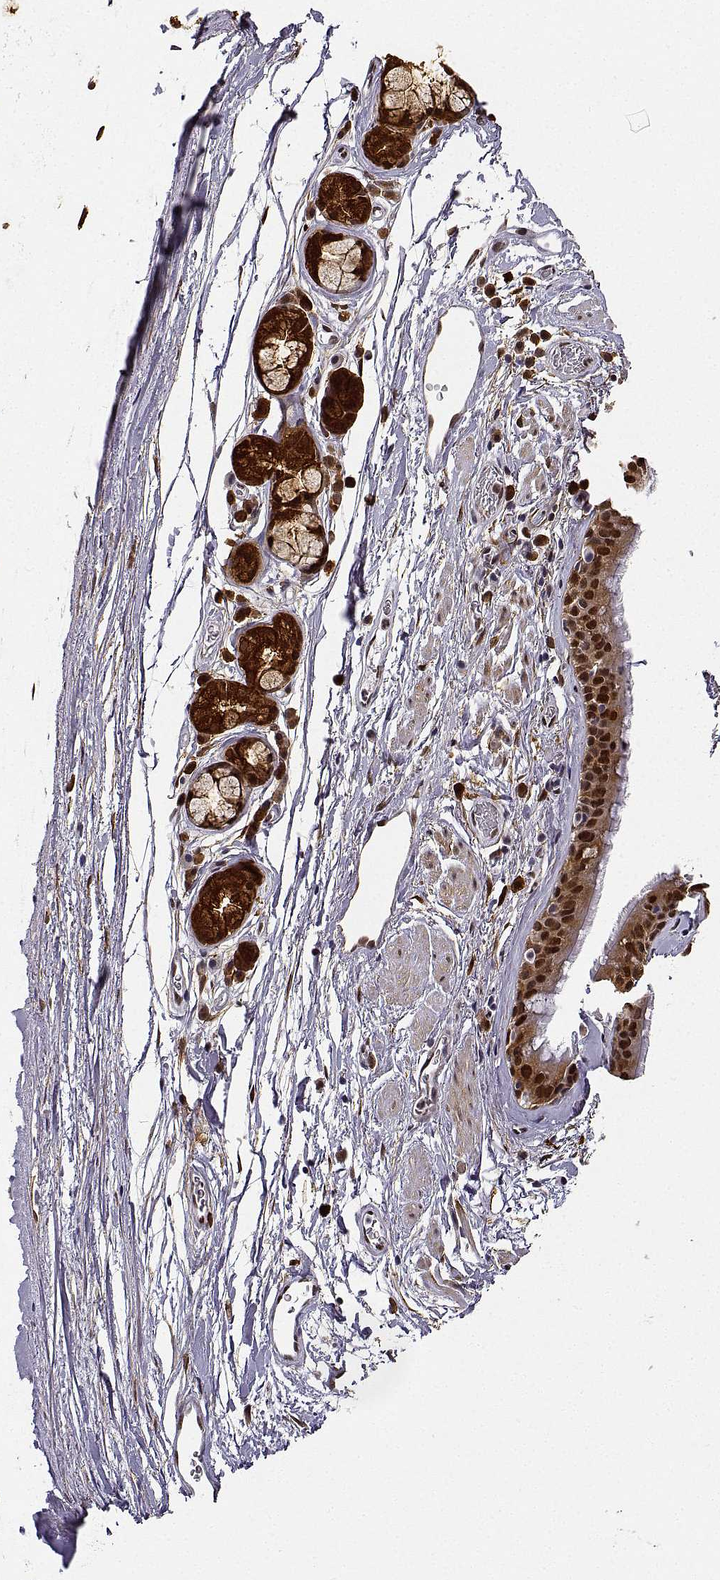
{"staining": {"intensity": "strong", "quantity": ">75%", "location": "cytoplasmic/membranous,nuclear"}, "tissue": "bronchus", "cell_type": "Respiratory epithelial cells", "image_type": "normal", "snomed": [{"axis": "morphology", "description": "Normal tissue, NOS"}, {"axis": "topography", "description": "Cartilage tissue"}, {"axis": "topography", "description": "Bronchus"}], "caption": "Normal bronchus exhibits strong cytoplasmic/membranous,nuclear positivity in approximately >75% of respiratory epithelial cells, visualized by immunohistochemistry. (DAB (3,3'-diaminobenzidine) = brown stain, brightfield microscopy at high magnification).", "gene": "PHGDH", "patient": {"sex": "male", "age": 58}}